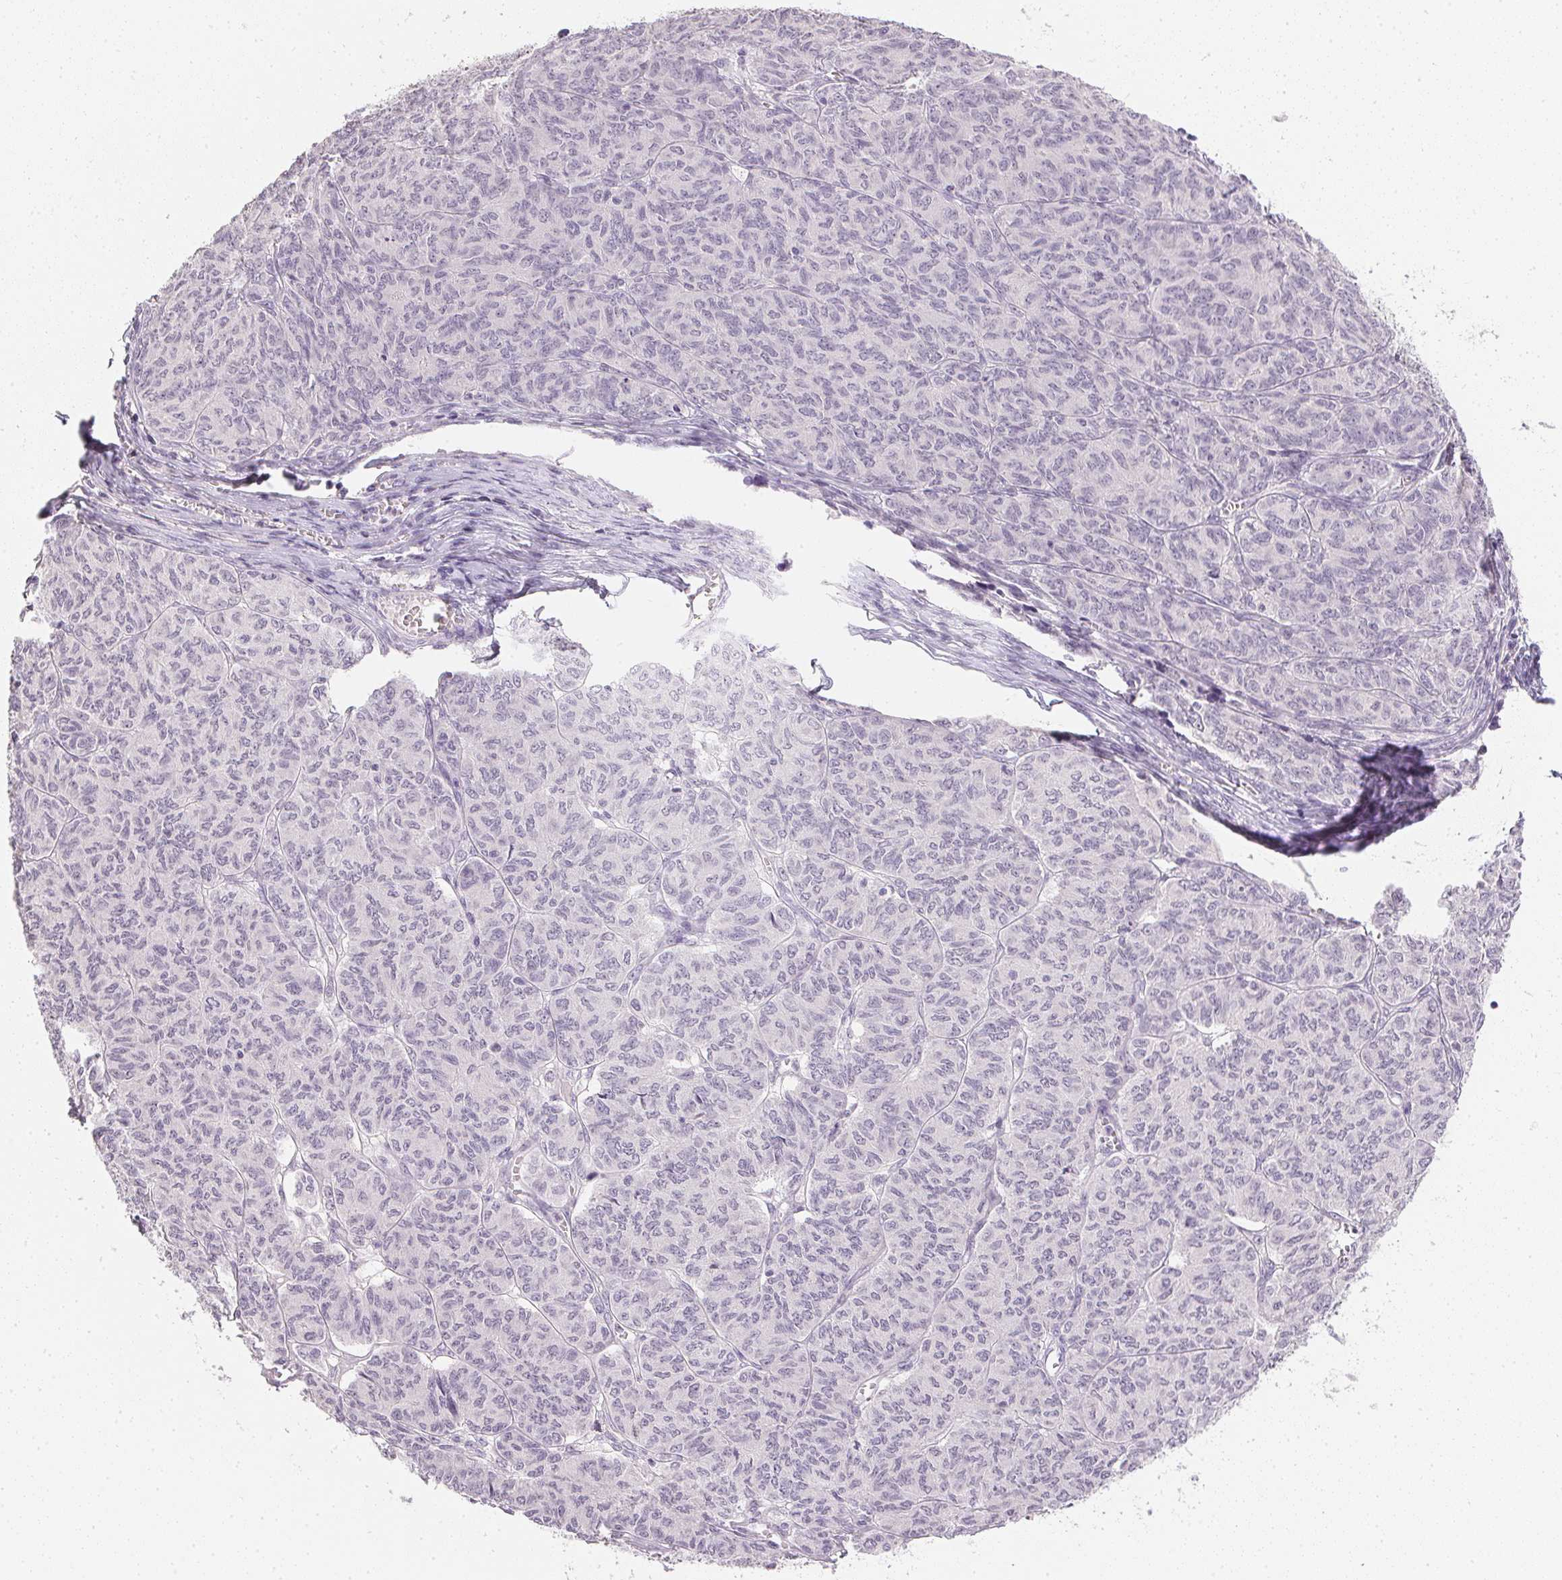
{"staining": {"intensity": "negative", "quantity": "none", "location": "none"}, "tissue": "ovarian cancer", "cell_type": "Tumor cells", "image_type": "cancer", "snomed": [{"axis": "morphology", "description": "Carcinoma, endometroid"}, {"axis": "topography", "description": "Ovary"}], "caption": "IHC of human ovarian endometroid carcinoma demonstrates no staining in tumor cells.", "gene": "PPY", "patient": {"sex": "female", "age": 80}}